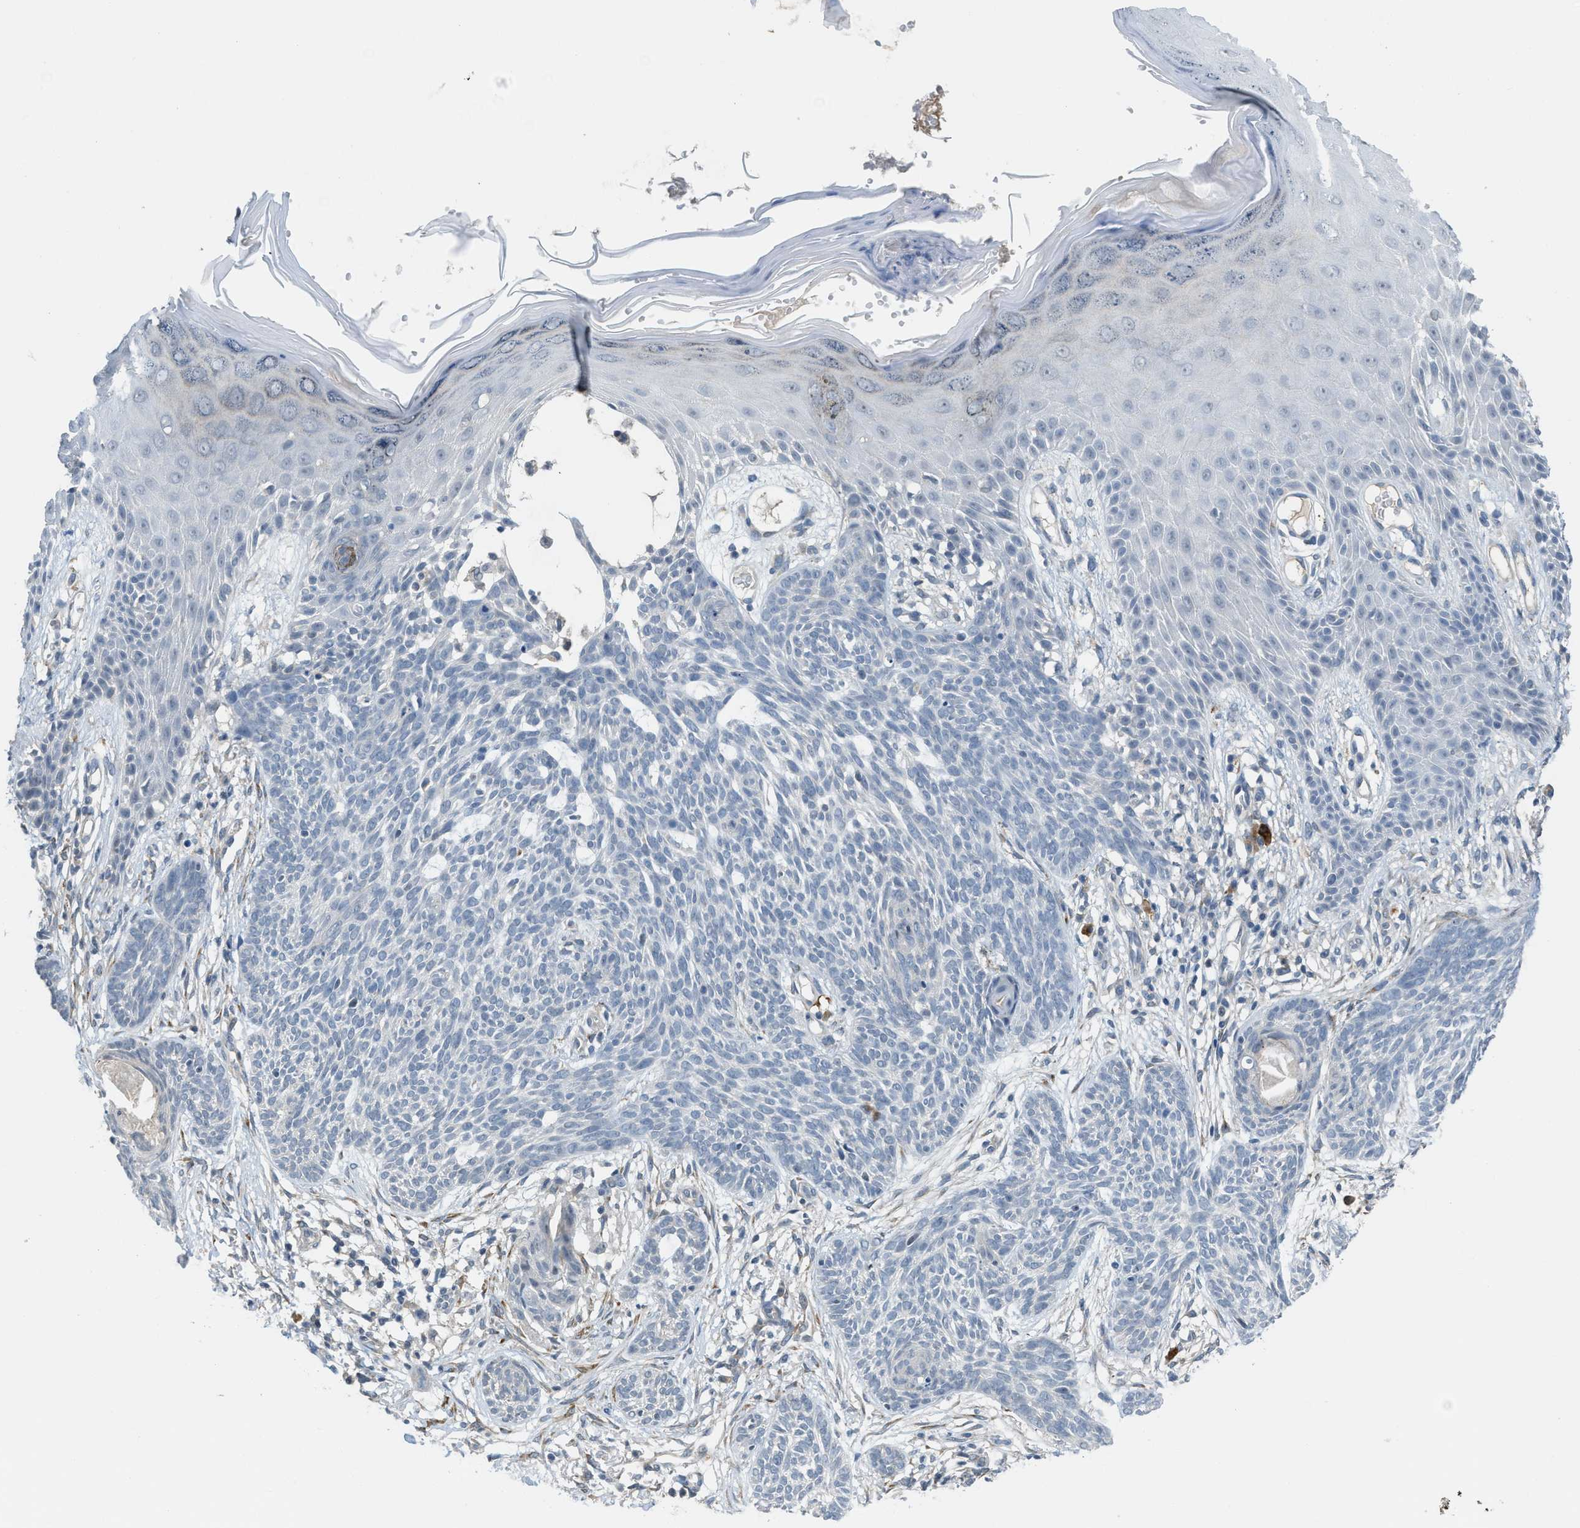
{"staining": {"intensity": "negative", "quantity": "none", "location": "none"}, "tissue": "skin cancer", "cell_type": "Tumor cells", "image_type": "cancer", "snomed": [{"axis": "morphology", "description": "Basal cell carcinoma"}, {"axis": "topography", "description": "Skin"}], "caption": "The histopathology image displays no staining of tumor cells in skin cancer. (DAB (3,3'-diaminobenzidine) immunohistochemistry (IHC), high magnification).", "gene": "TMEM154", "patient": {"sex": "female", "age": 59}}